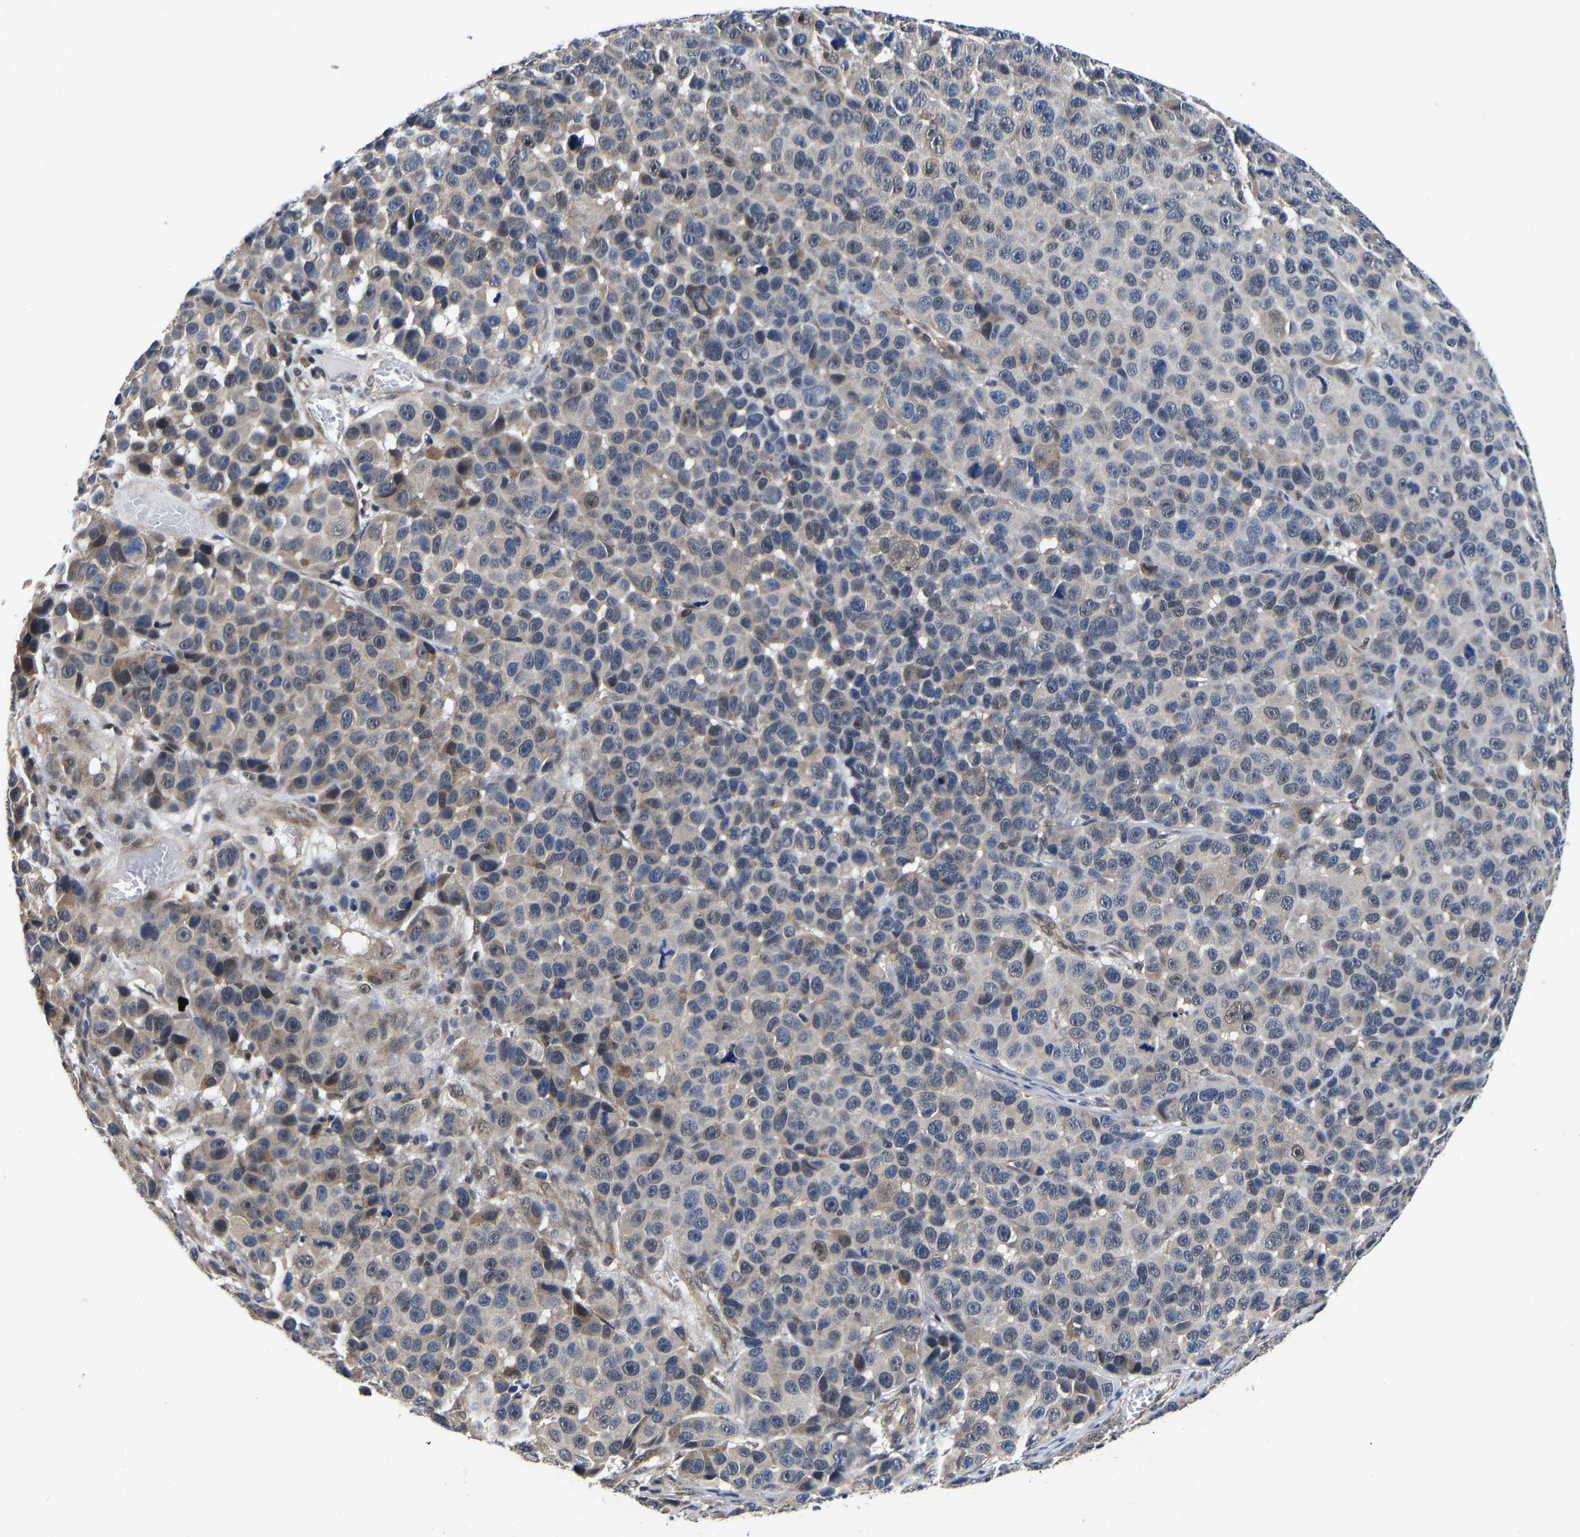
{"staining": {"intensity": "weak", "quantity": "<25%", "location": "cytoplasmic/membranous"}, "tissue": "melanoma", "cell_type": "Tumor cells", "image_type": "cancer", "snomed": [{"axis": "morphology", "description": "Malignant melanoma, NOS"}, {"axis": "topography", "description": "Skin"}], "caption": "This is an IHC histopathology image of melanoma. There is no positivity in tumor cells.", "gene": "METTL16", "patient": {"sex": "male", "age": 53}}